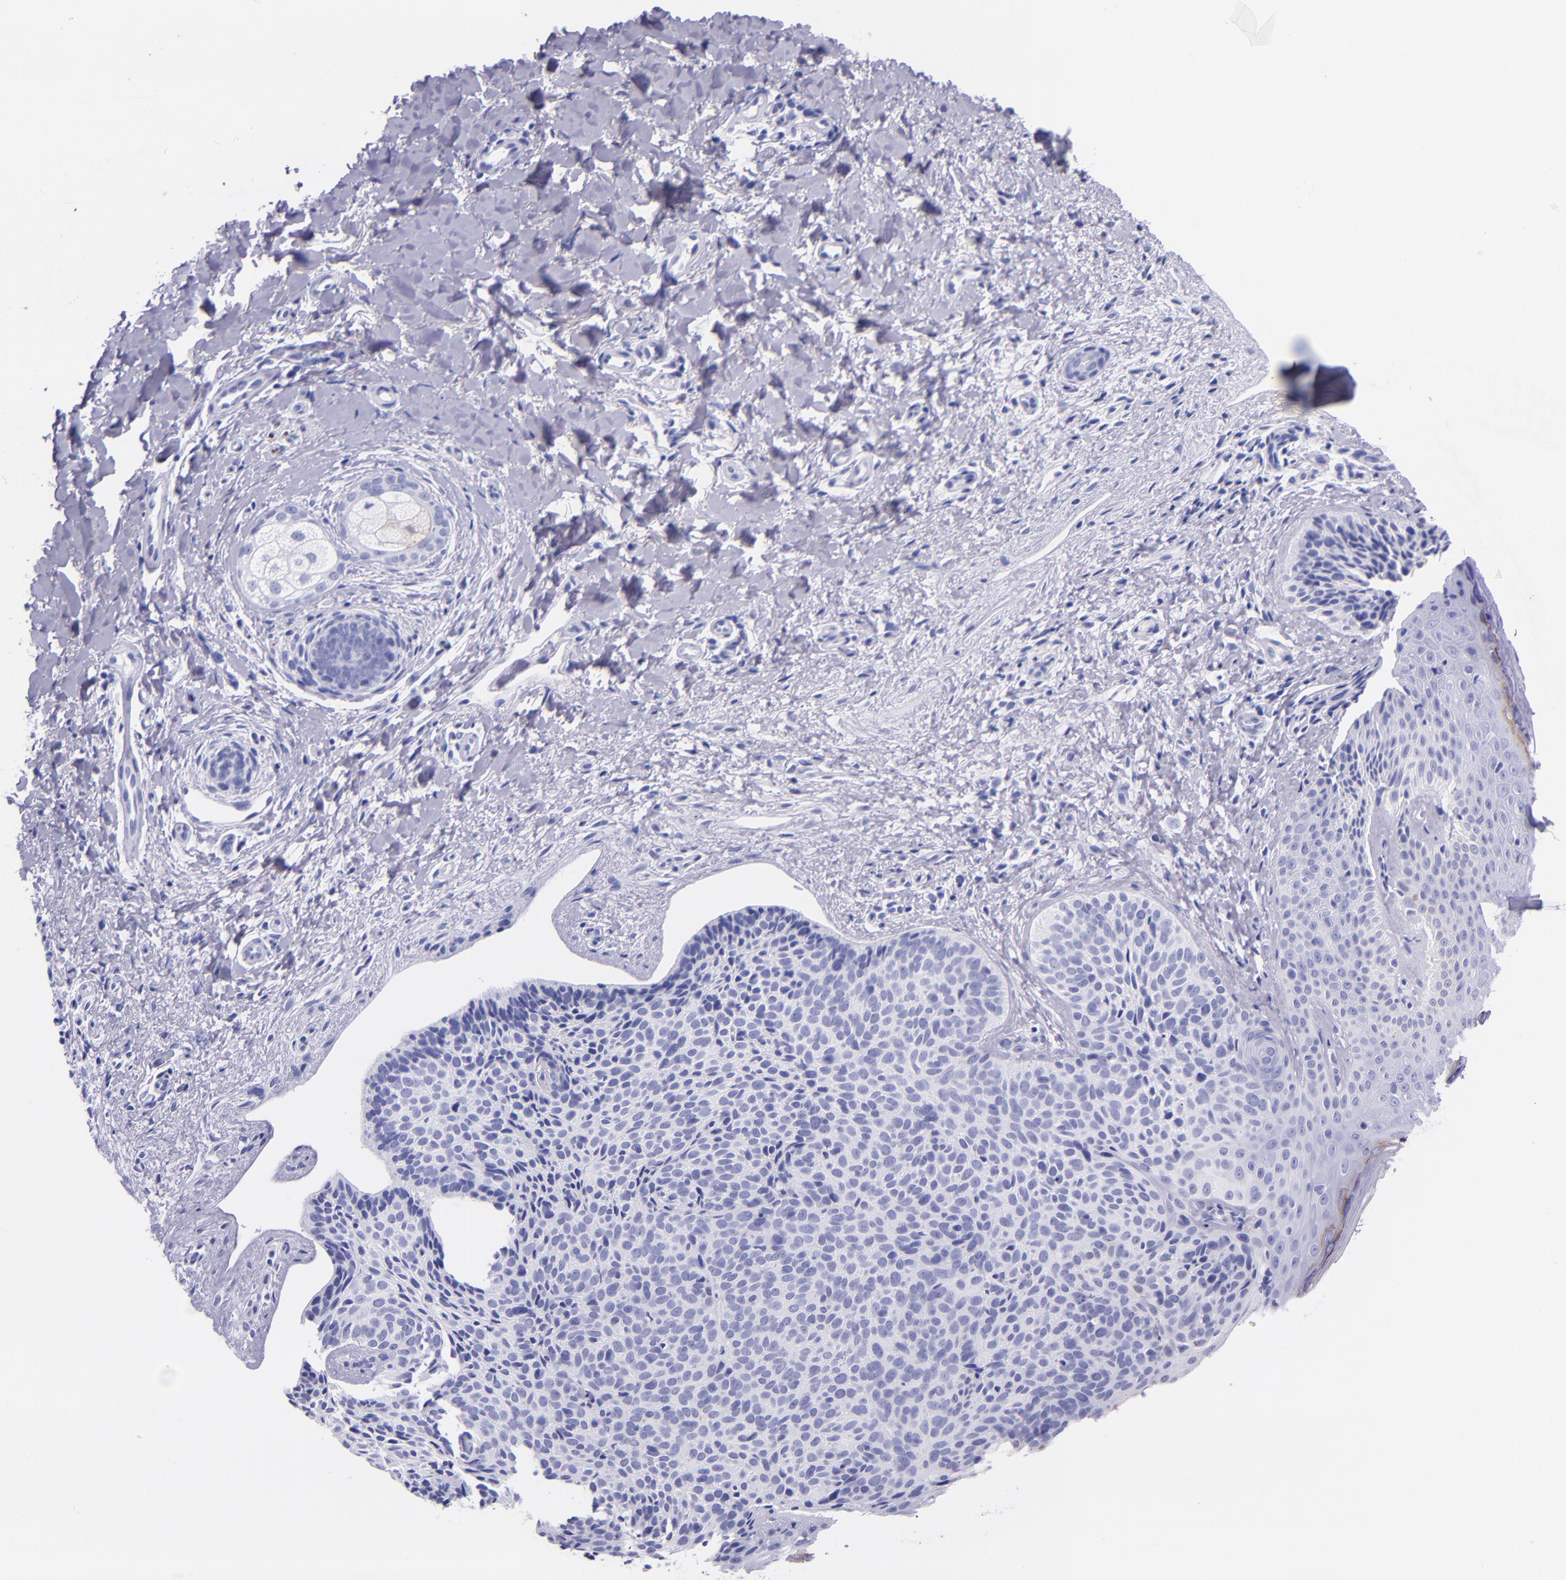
{"staining": {"intensity": "negative", "quantity": "none", "location": "none"}, "tissue": "skin cancer", "cell_type": "Tumor cells", "image_type": "cancer", "snomed": [{"axis": "morphology", "description": "Basal cell carcinoma"}, {"axis": "topography", "description": "Skin"}], "caption": "Skin basal cell carcinoma was stained to show a protein in brown. There is no significant expression in tumor cells.", "gene": "MBP", "patient": {"sex": "female", "age": 78}}